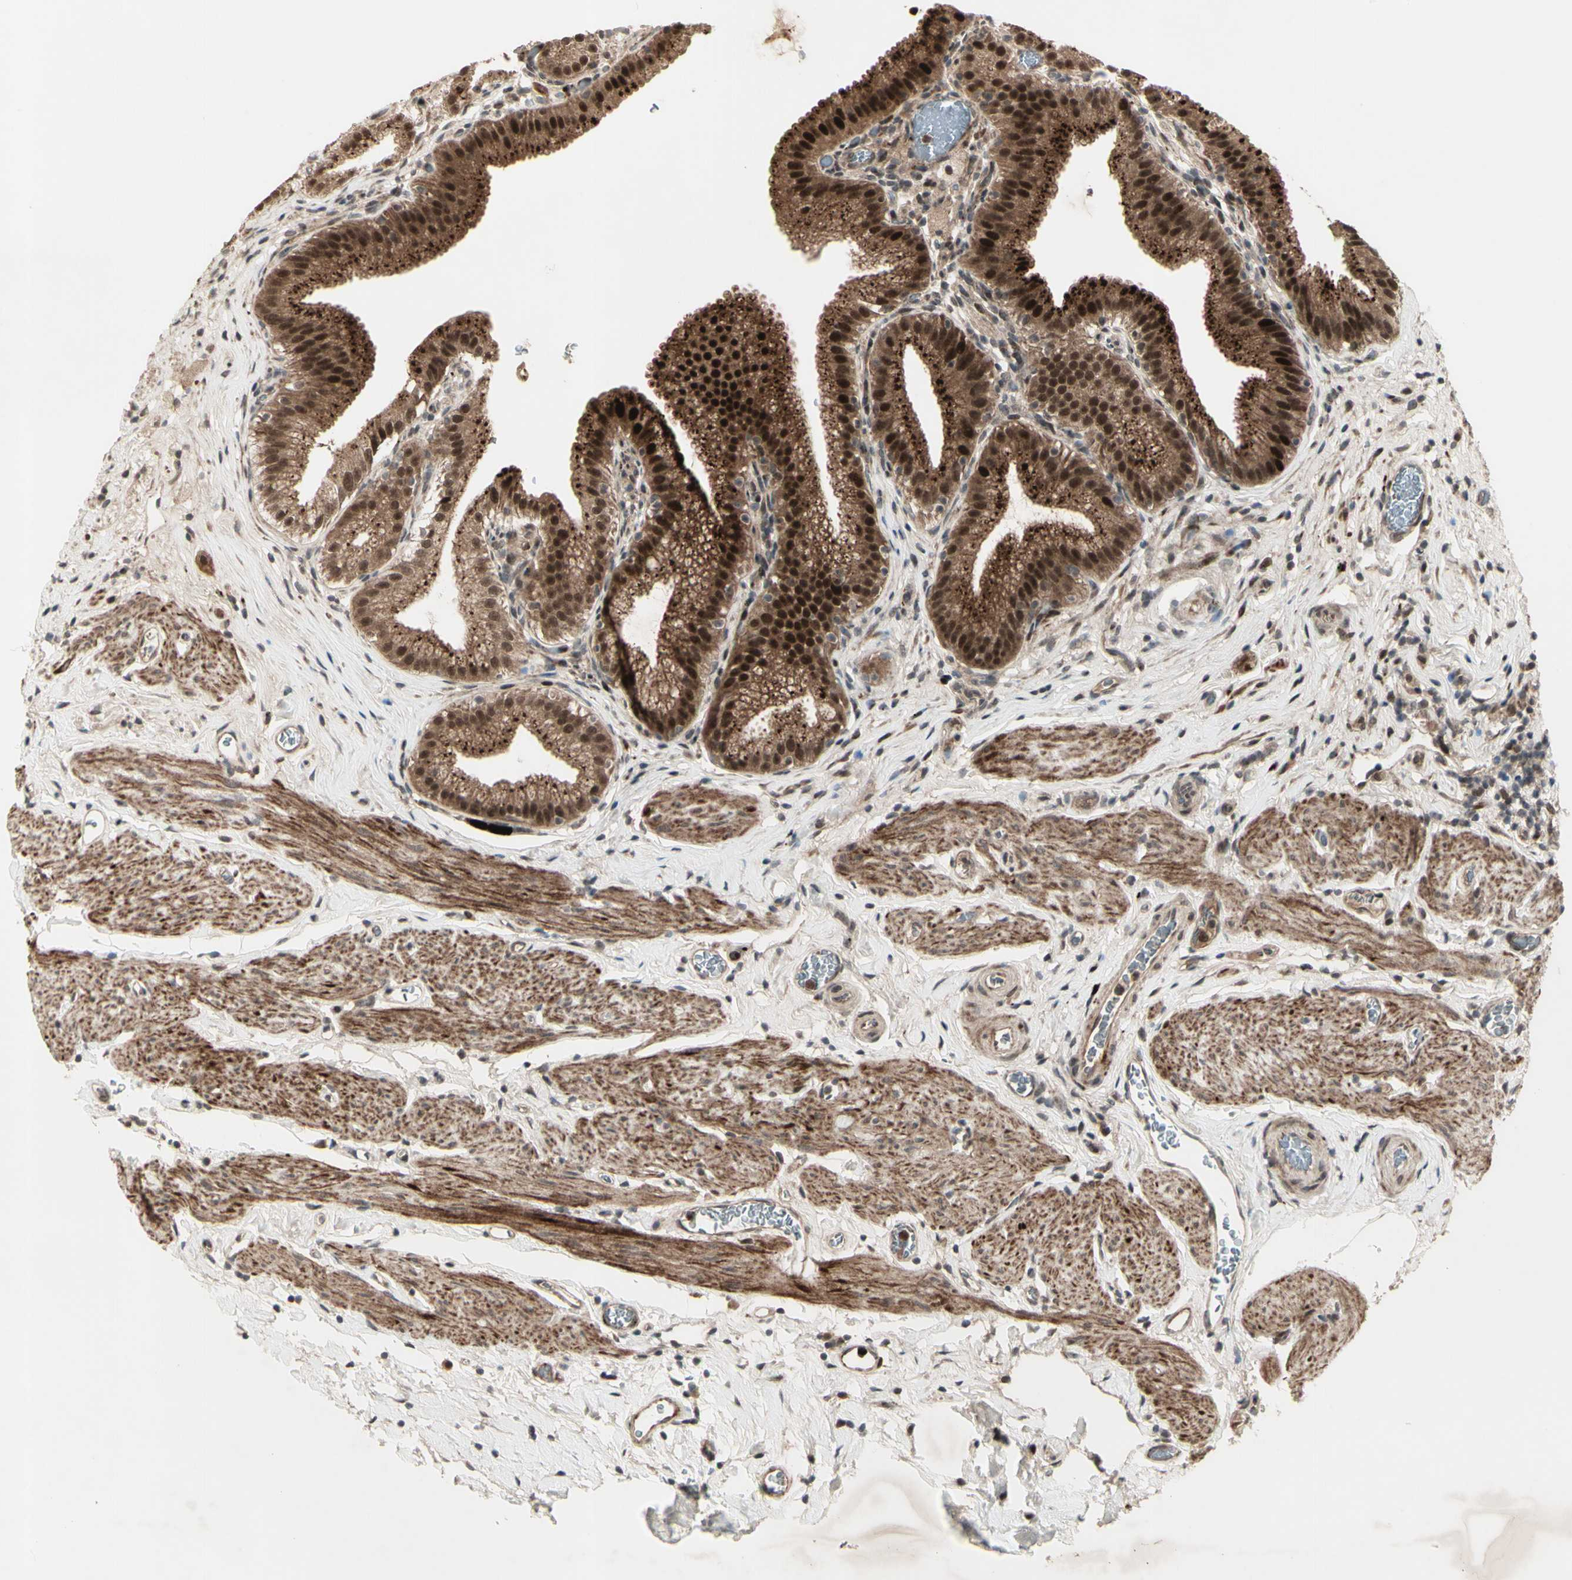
{"staining": {"intensity": "strong", "quantity": ">75%", "location": "cytoplasmic/membranous,nuclear"}, "tissue": "gallbladder", "cell_type": "Glandular cells", "image_type": "normal", "snomed": [{"axis": "morphology", "description": "Normal tissue, NOS"}, {"axis": "topography", "description": "Gallbladder"}], "caption": "Protein expression analysis of normal human gallbladder reveals strong cytoplasmic/membranous,nuclear expression in about >75% of glandular cells. The staining was performed using DAB to visualize the protein expression in brown, while the nuclei were stained in blue with hematoxylin (Magnification: 20x).", "gene": "MLF2", "patient": {"sex": "male", "age": 54}}